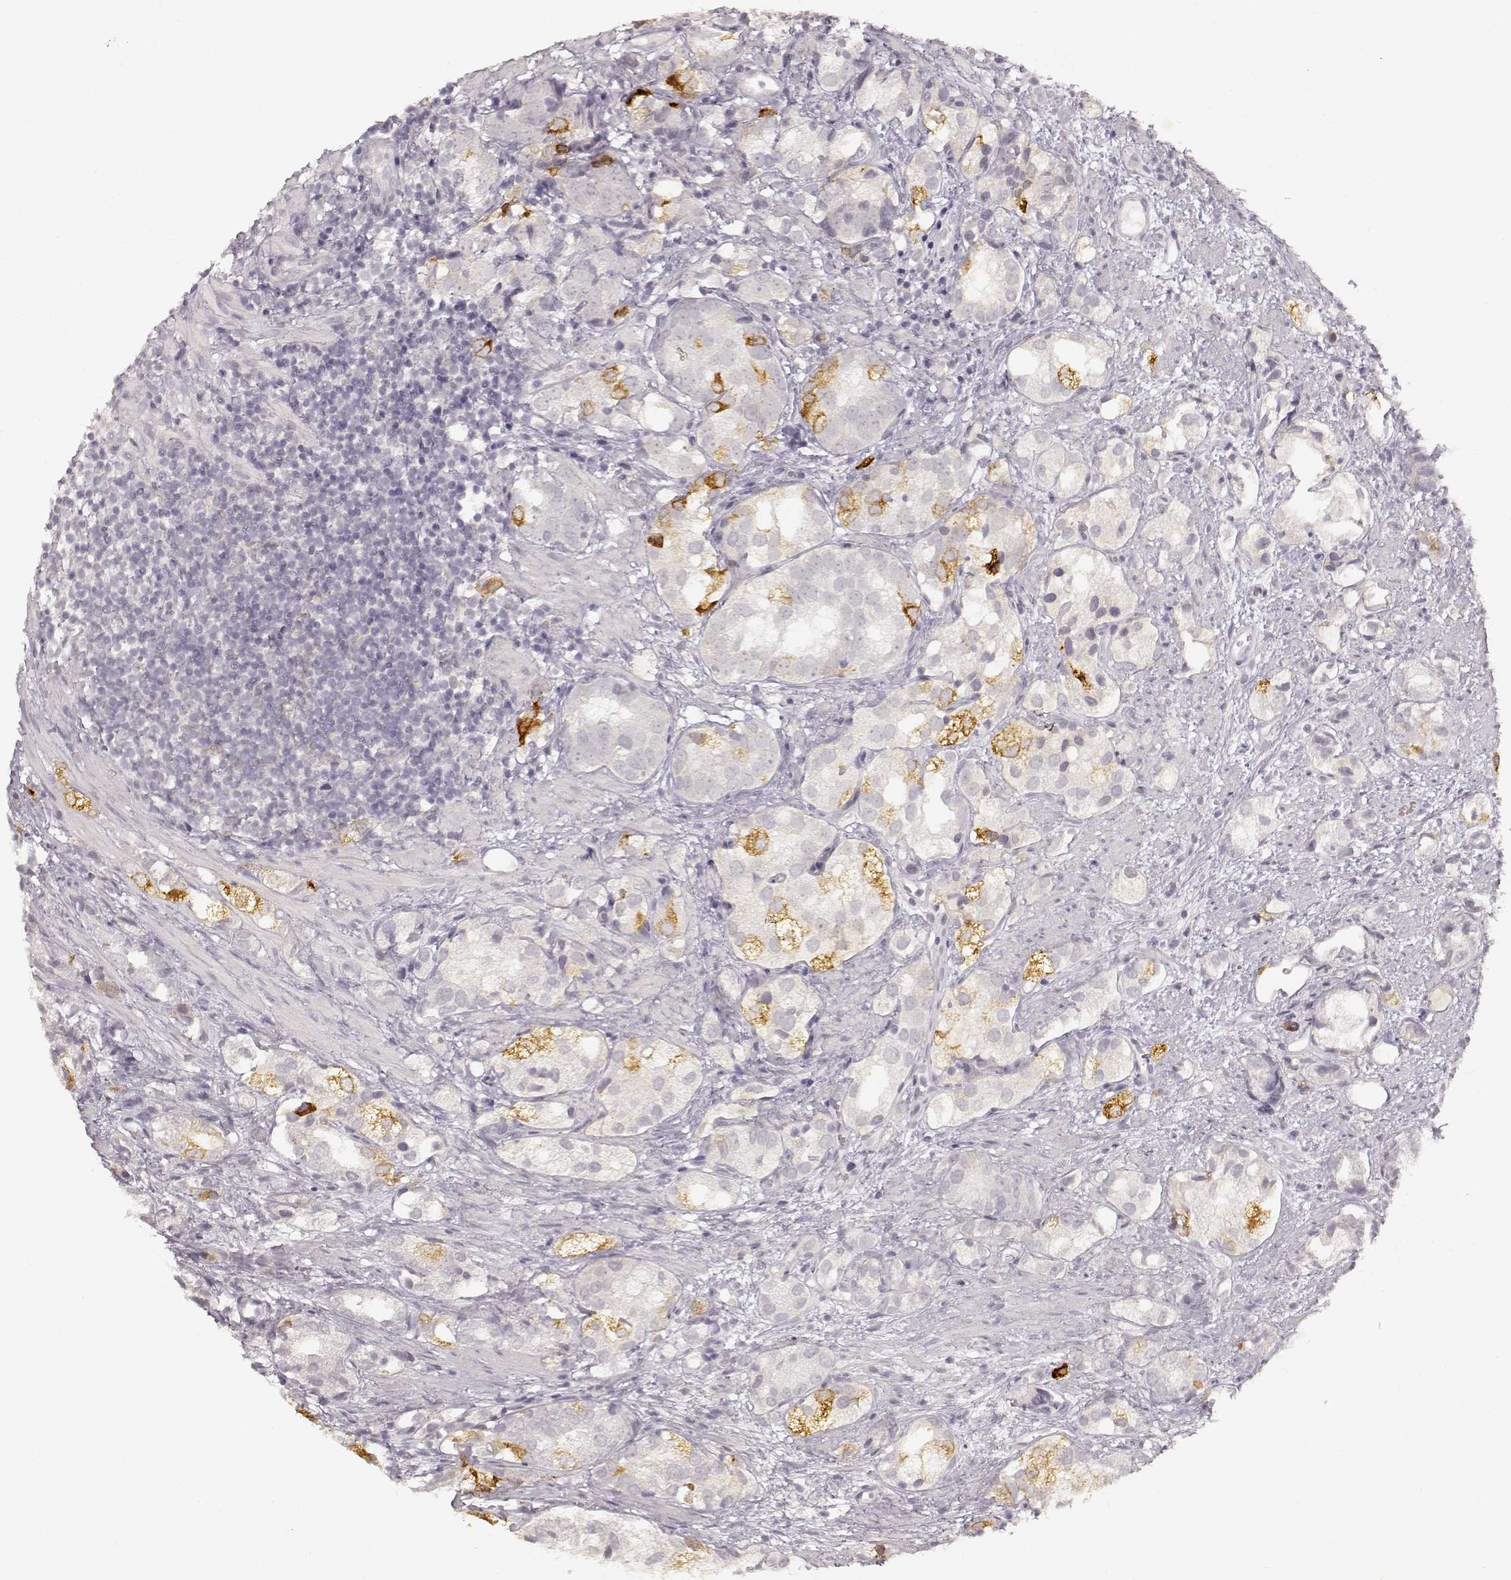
{"staining": {"intensity": "strong", "quantity": "<25%", "location": "cytoplasmic/membranous"}, "tissue": "prostate cancer", "cell_type": "Tumor cells", "image_type": "cancer", "snomed": [{"axis": "morphology", "description": "Adenocarcinoma, High grade"}, {"axis": "topography", "description": "Prostate"}], "caption": "Adenocarcinoma (high-grade) (prostate) stained with DAB (3,3'-diaminobenzidine) immunohistochemistry displays medium levels of strong cytoplasmic/membranous staining in about <25% of tumor cells.", "gene": "LAMC2", "patient": {"sex": "male", "age": 82}}